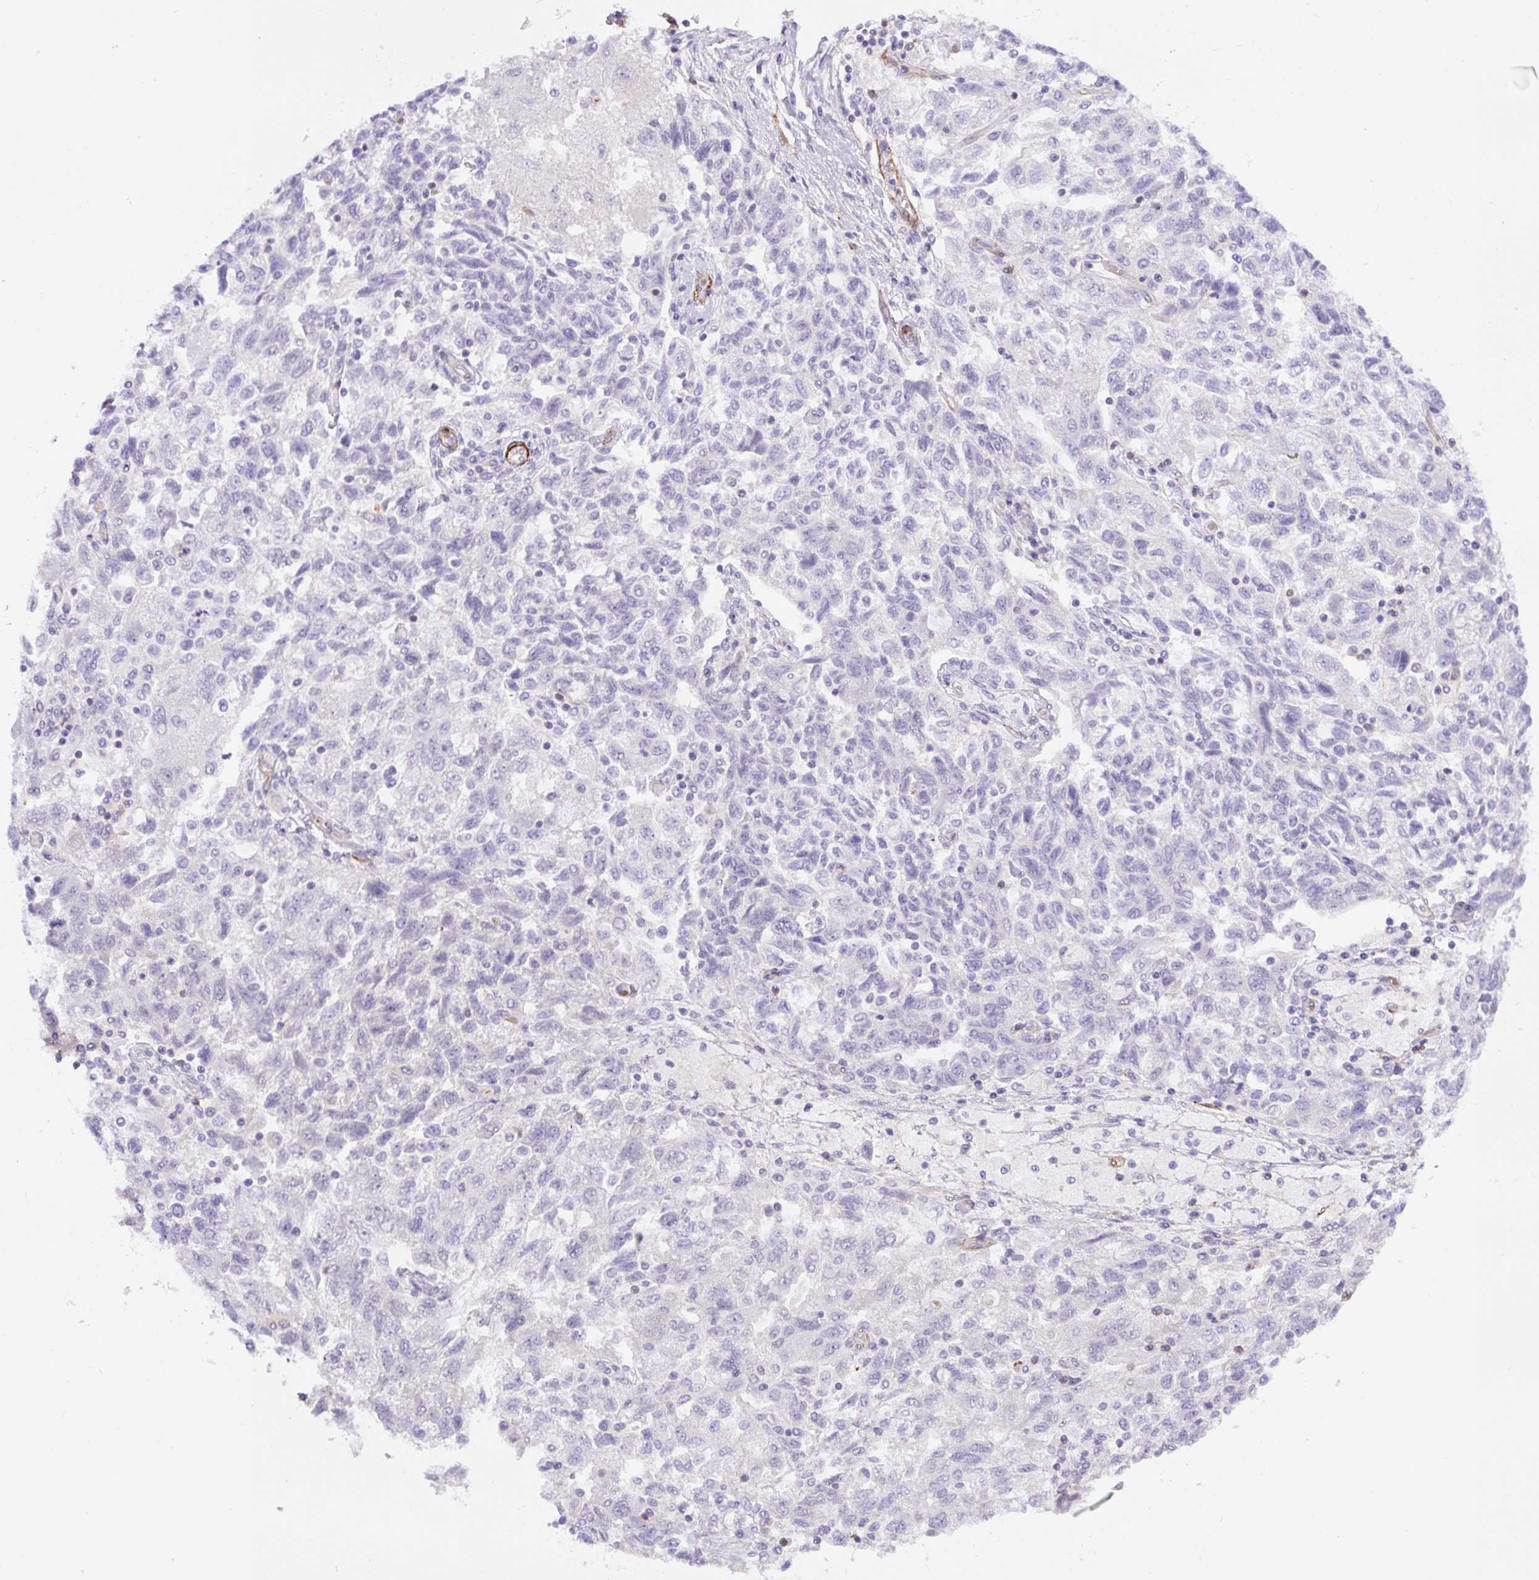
{"staining": {"intensity": "negative", "quantity": "none", "location": "none"}, "tissue": "ovarian cancer", "cell_type": "Tumor cells", "image_type": "cancer", "snomed": [{"axis": "morphology", "description": "Carcinoma, NOS"}, {"axis": "morphology", "description": "Cystadenocarcinoma, serous, NOS"}, {"axis": "topography", "description": "Ovary"}], "caption": "Immunohistochemical staining of ovarian serous cystadenocarcinoma demonstrates no significant positivity in tumor cells.", "gene": "B3GALT5", "patient": {"sex": "female", "age": 69}}